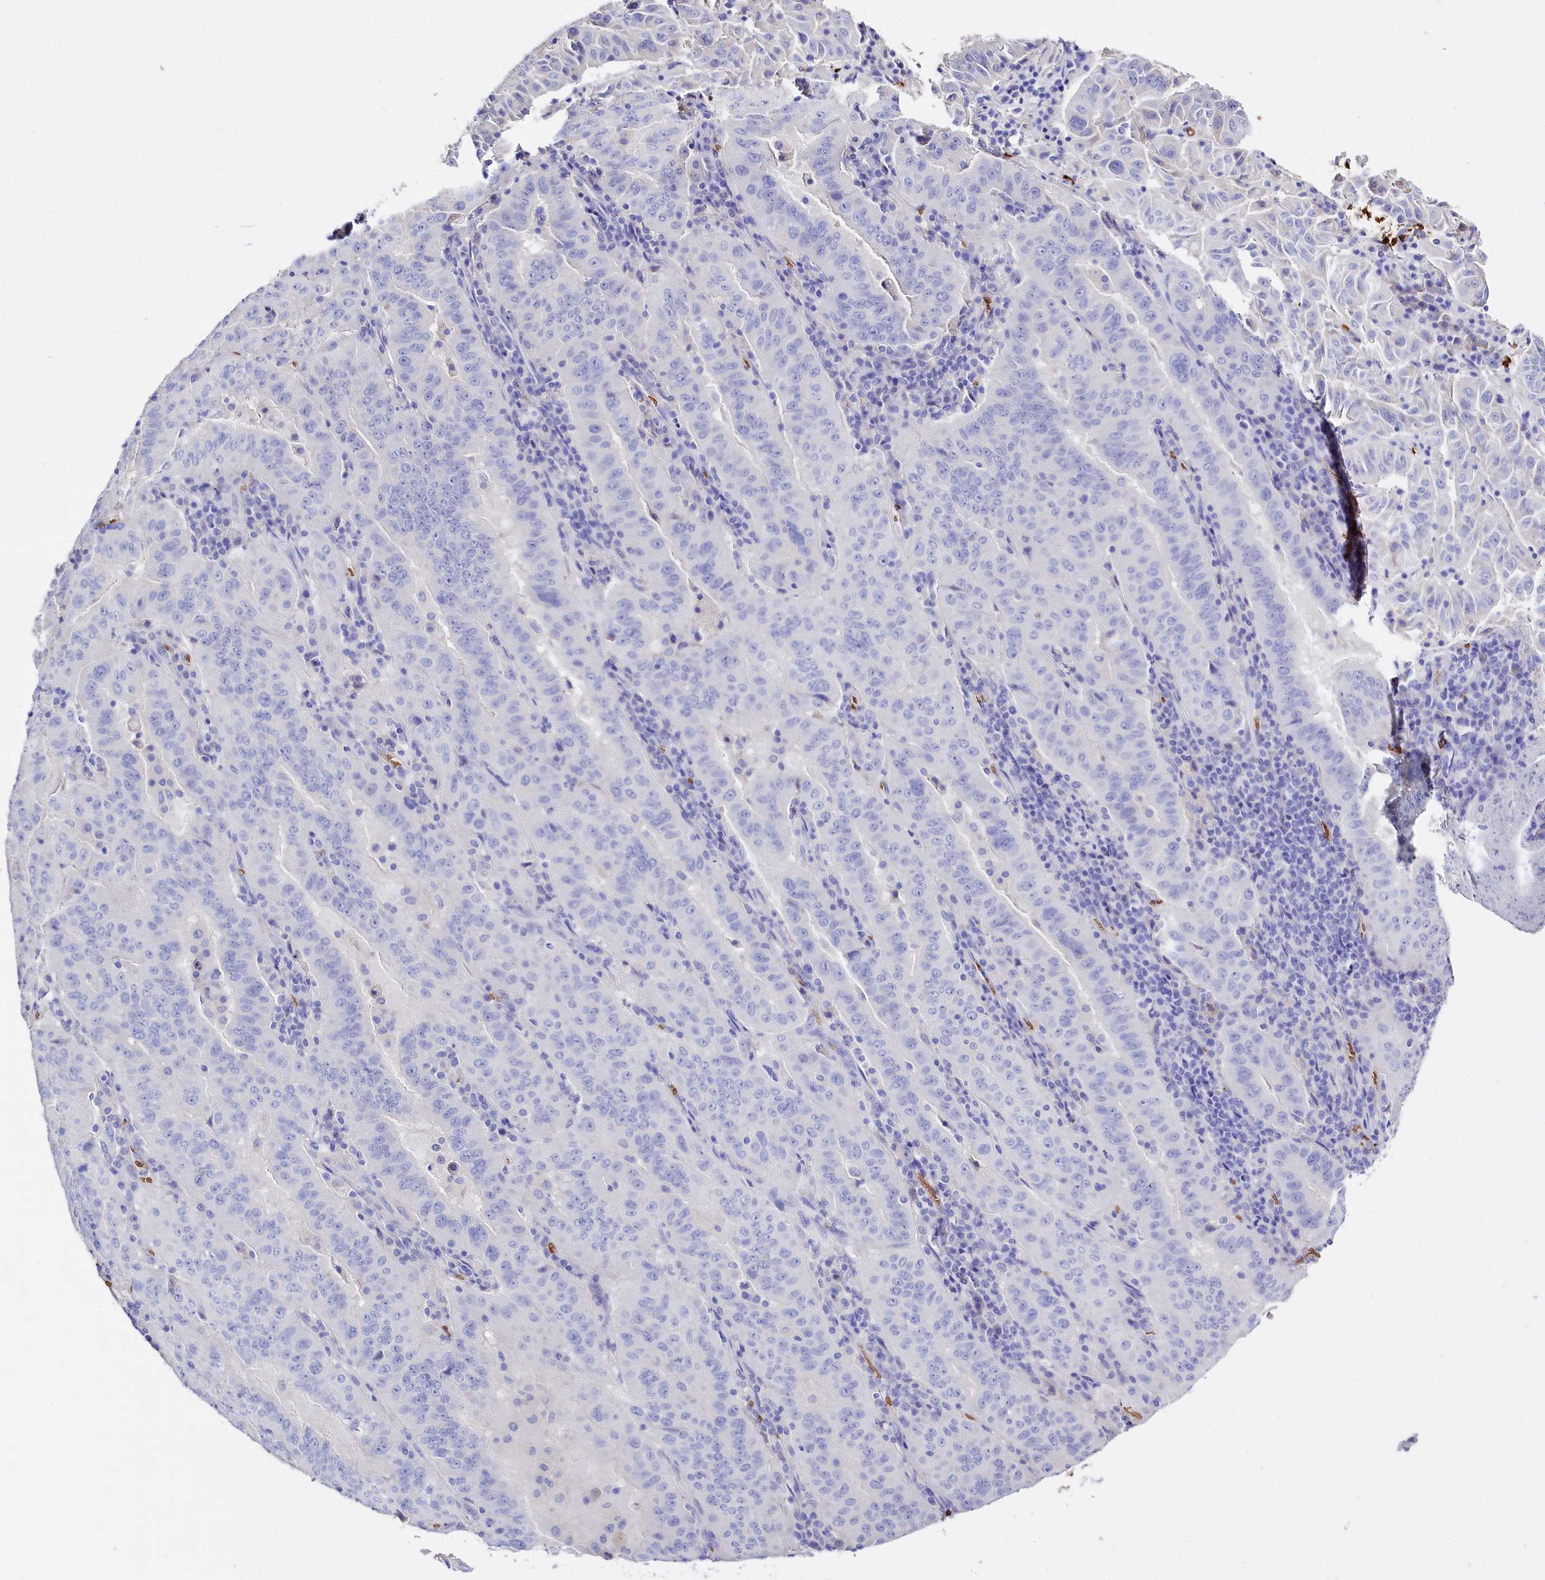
{"staining": {"intensity": "negative", "quantity": "none", "location": "none"}, "tissue": "pancreatic cancer", "cell_type": "Tumor cells", "image_type": "cancer", "snomed": [{"axis": "morphology", "description": "Adenocarcinoma, NOS"}, {"axis": "topography", "description": "Pancreas"}], "caption": "A histopathology image of pancreatic cancer stained for a protein shows no brown staining in tumor cells.", "gene": "RPUSD3", "patient": {"sex": "male", "age": 63}}